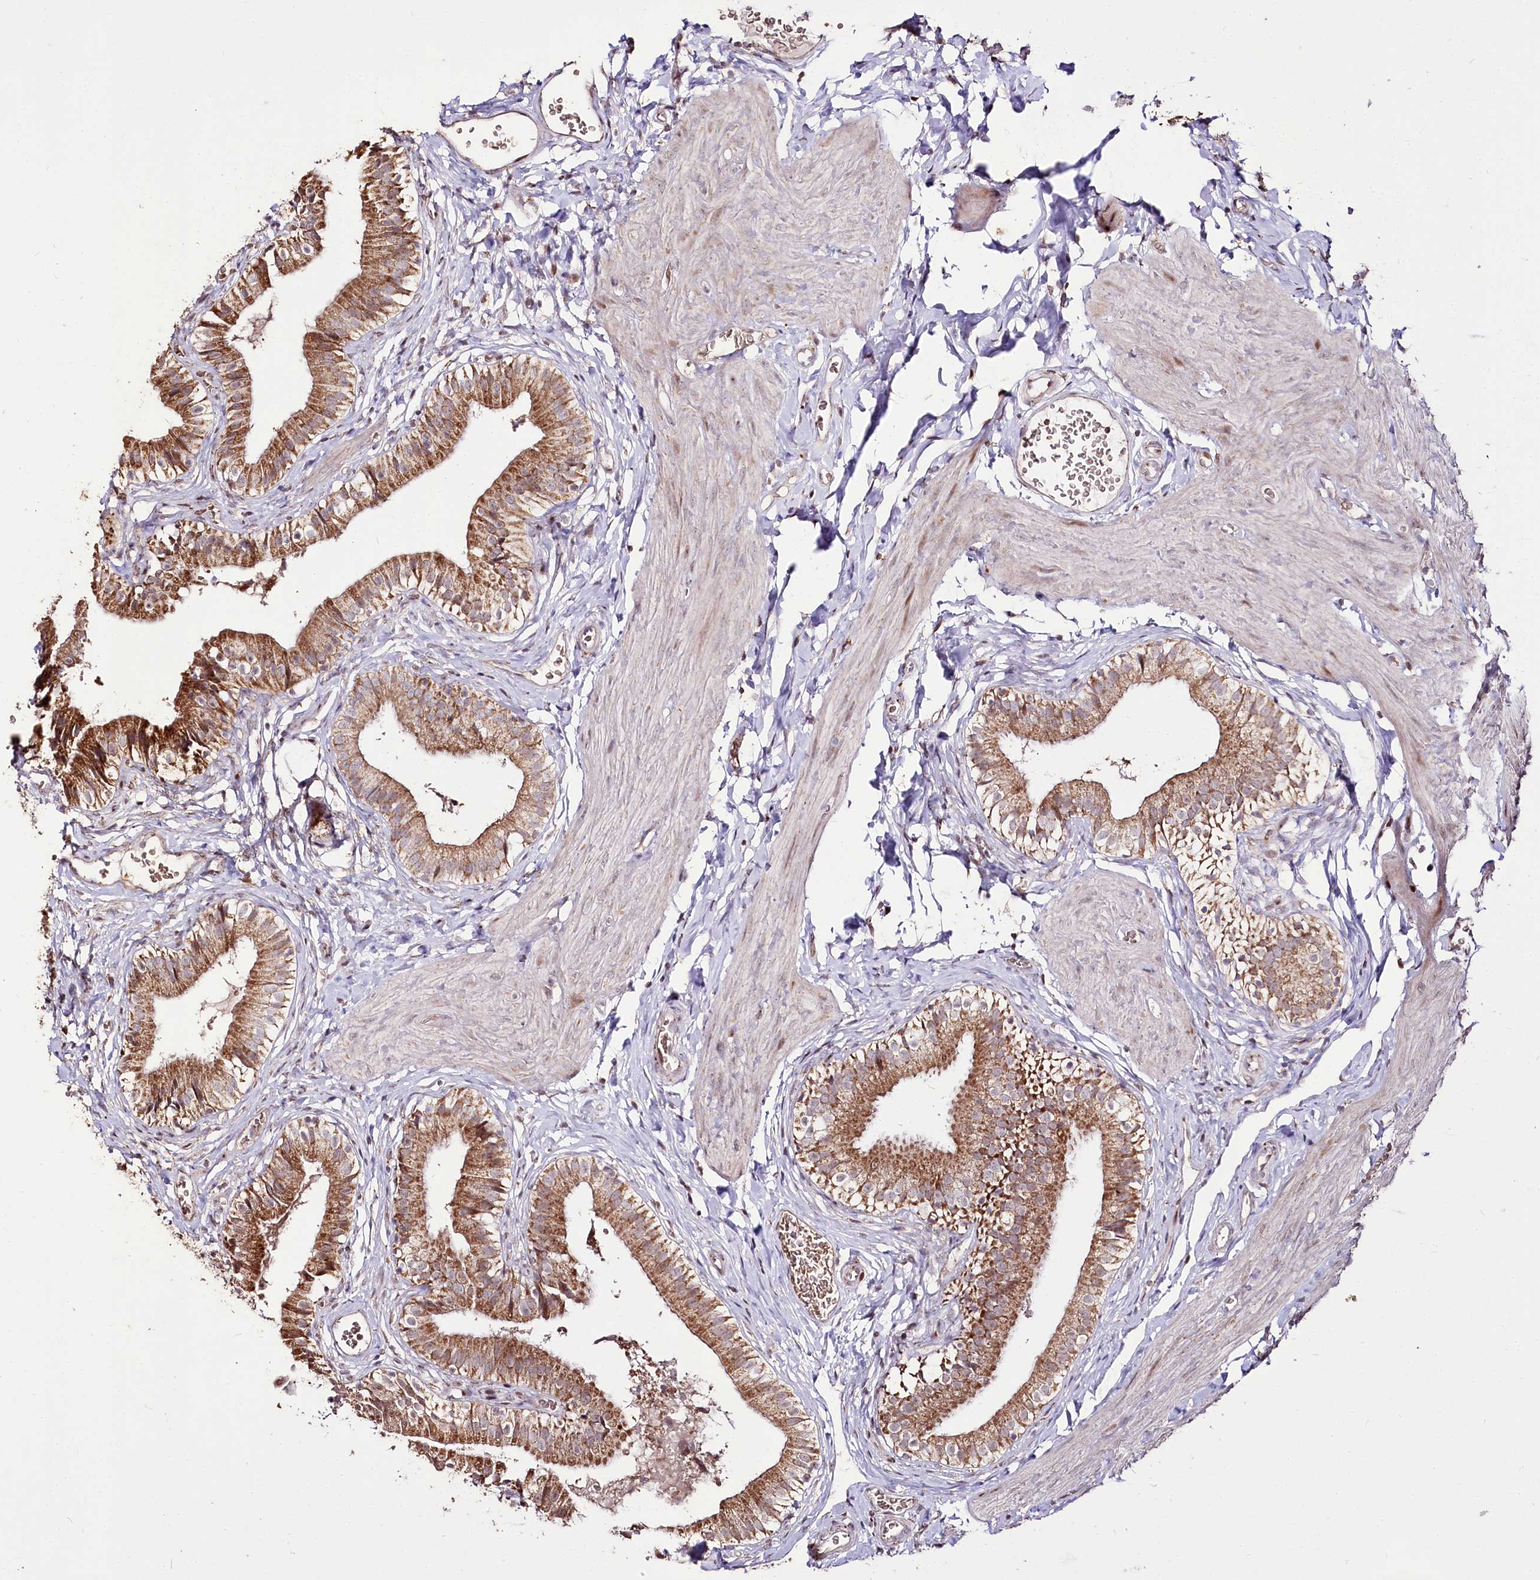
{"staining": {"intensity": "moderate", "quantity": ">75%", "location": "cytoplasmic/membranous"}, "tissue": "gallbladder", "cell_type": "Glandular cells", "image_type": "normal", "snomed": [{"axis": "morphology", "description": "Normal tissue, NOS"}, {"axis": "topography", "description": "Gallbladder"}], "caption": "Benign gallbladder shows moderate cytoplasmic/membranous staining in about >75% of glandular cells, visualized by immunohistochemistry.", "gene": "CARD19", "patient": {"sex": "female", "age": 47}}